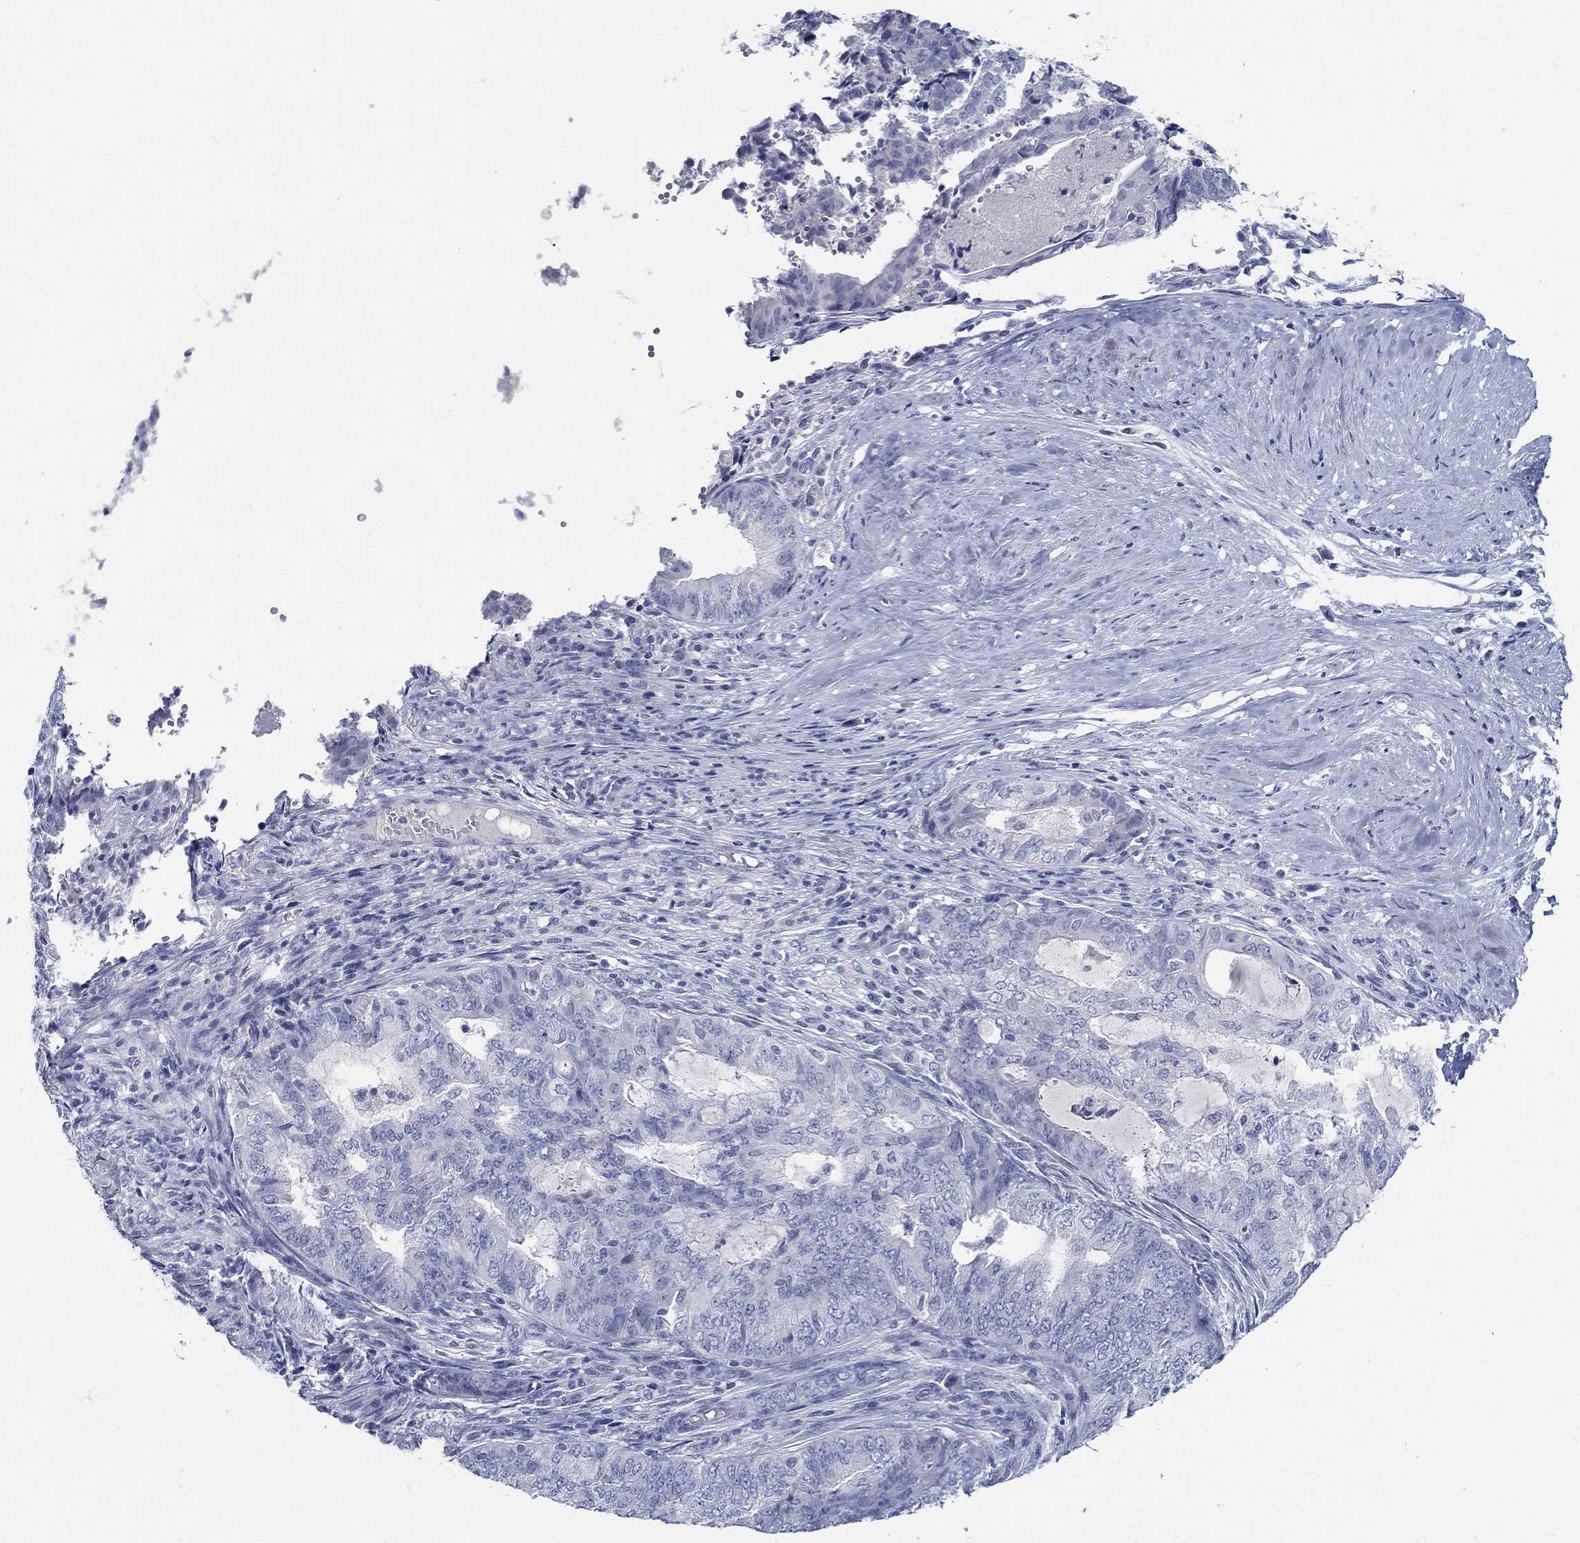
{"staining": {"intensity": "negative", "quantity": "none", "location": "none"}, "tissue": "endometrial cancer", "cell_type": "Tumor cells", "image_type": "cancer", "snomed": [{"axis": "morphology", "description": "Adenocarcinoma, NOS"}, {"axis": "topography", "description": "Endometrium"}], "caption": "A photomicrograph of endometrial adenocarcinoma stained for a protein exhibits no brown staining in tumor cells.", "gene": "CETN1", "patient": {"sex": "female", "age": 62}}